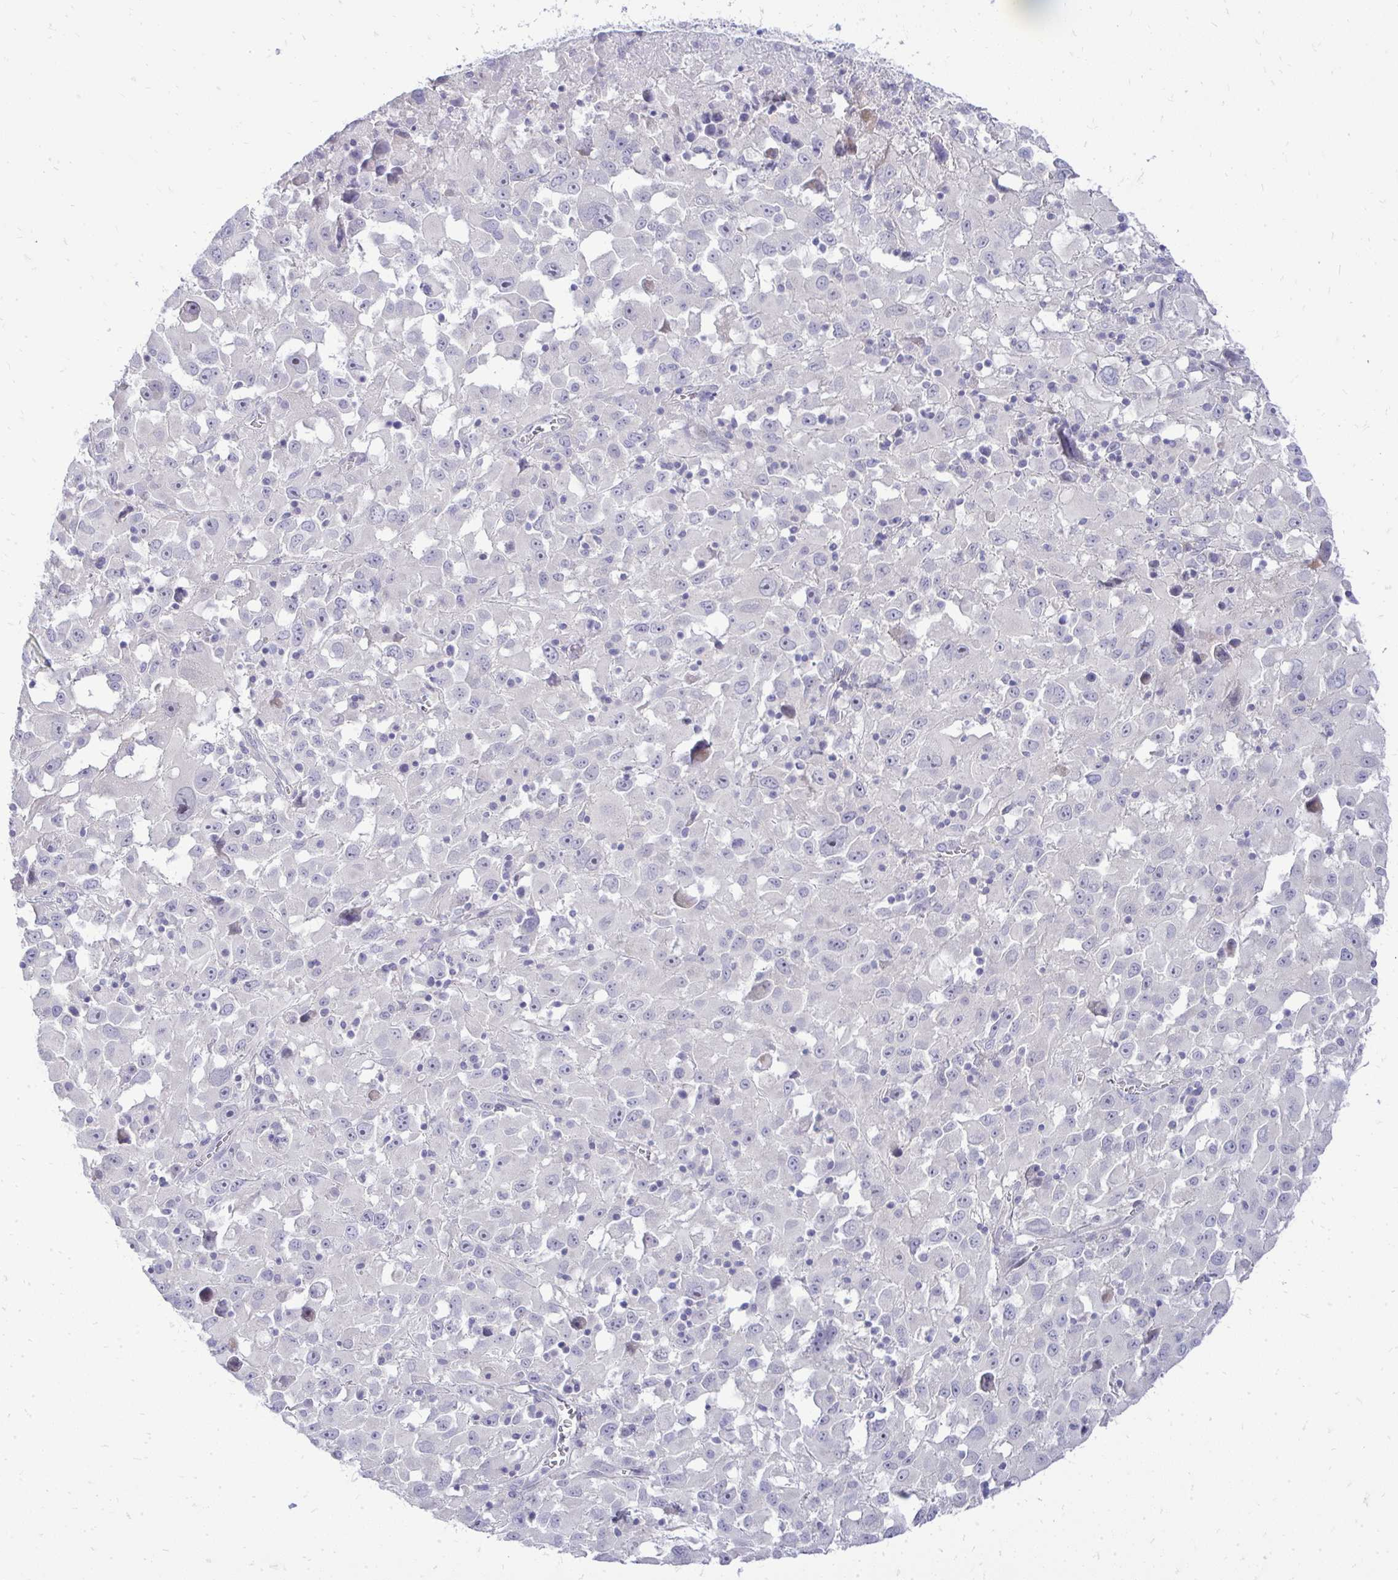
{"staining": {"intensity": "negative", "quantity": "none", "location": "none"}, "tissue": "melanoma", "cell_type": "Tumor cells", "image_type": "cancer", "snomed": [{"axis": "morphology", "description": "Malignant melanoma, Metastatic site"}, {"axis": "topography", "description": "Soft tissue"}], "caption": "The image demonstrates no significant expression in tumor cells of malignant melanoma (metastatic site).", "gene": "OR8D1", "patient": {"sex": "male", "age": 50}}